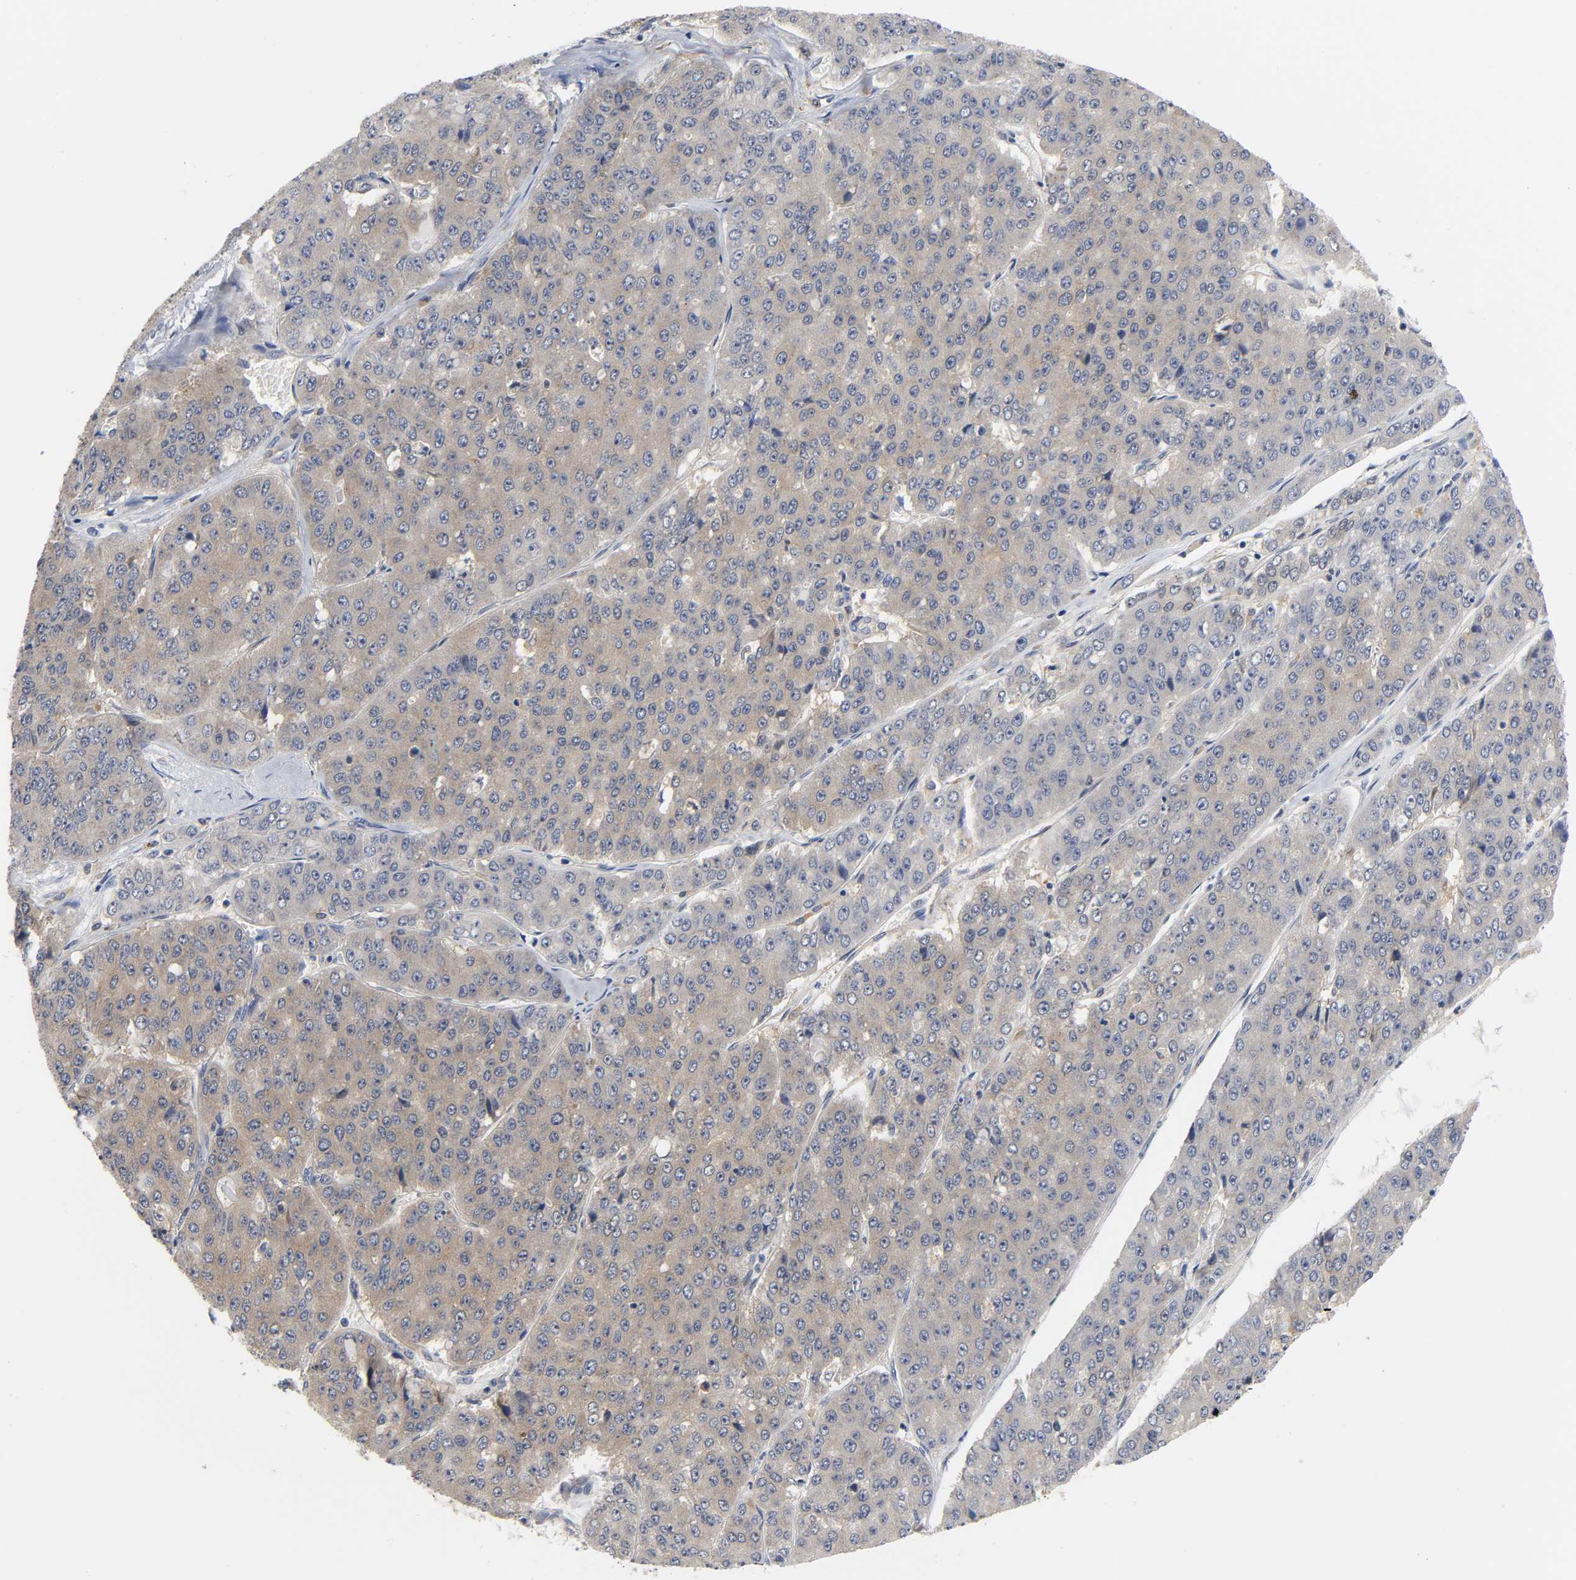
{"staining": {"intensity": "weak", "quantity": ">75%", "location": "cytoplasmic/membranous"}, "tissue": "pancreatic cancer", "cell_type": "Tumor cells", "image_type": "cancer", "snomed": [{"axis": "morphology", "description": "Adenocarcinoma, NOS"}, {"axis": "topography", "description": "Pancreas"}], "caption": "Adenocarcinoma (pancreatic) stained with DAB immunohistochemistry demonstrates low levels of weak cytoplasmic/membranous expression in about >75% of tumor cells. The protein of interest is stained brown, and the nuclei are stained in blue (DAB IHC with brightfield microscopy, high magnification).", "gene": "FYN", "patient": {"sex": "male", "age": 50}}